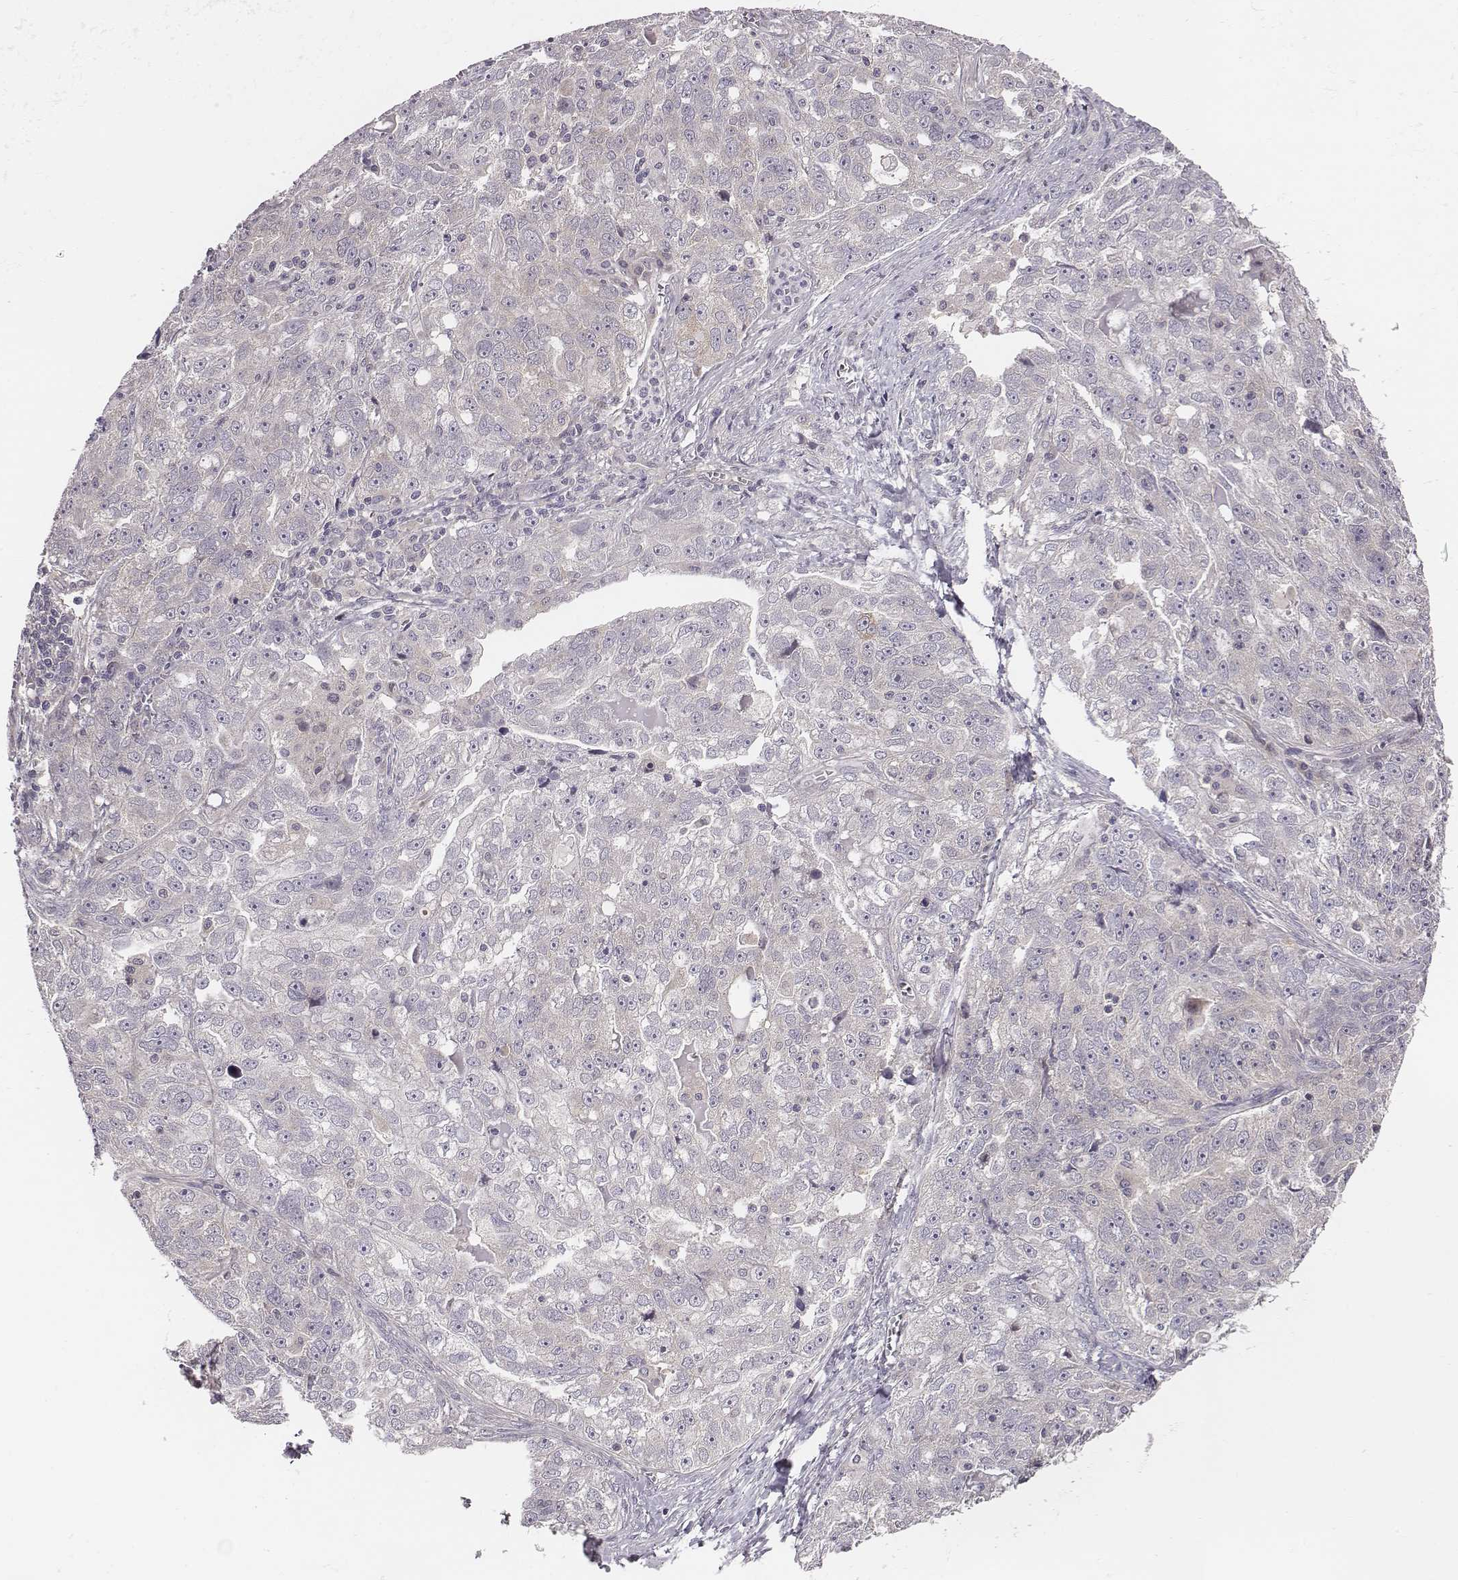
{"staining": {"intensity": "negative", "quantity": "none", "location": "none"}, "tissue": "ovarian cancer", "cell_type": "Tumor cells", "image_type": "cancer", "snomed": [{"axis": "morphology", "description": "Cystadenocarcinoma, serous, NOS"}, {"axis": "topography", "description": "Ovary"}], "caption": "Tumor cells are negative for brown protein staining in serous cystadenocarcinoma (ovarian).", "gene": "SMURF2", "patient": {"sex": "female", "age": 51}}